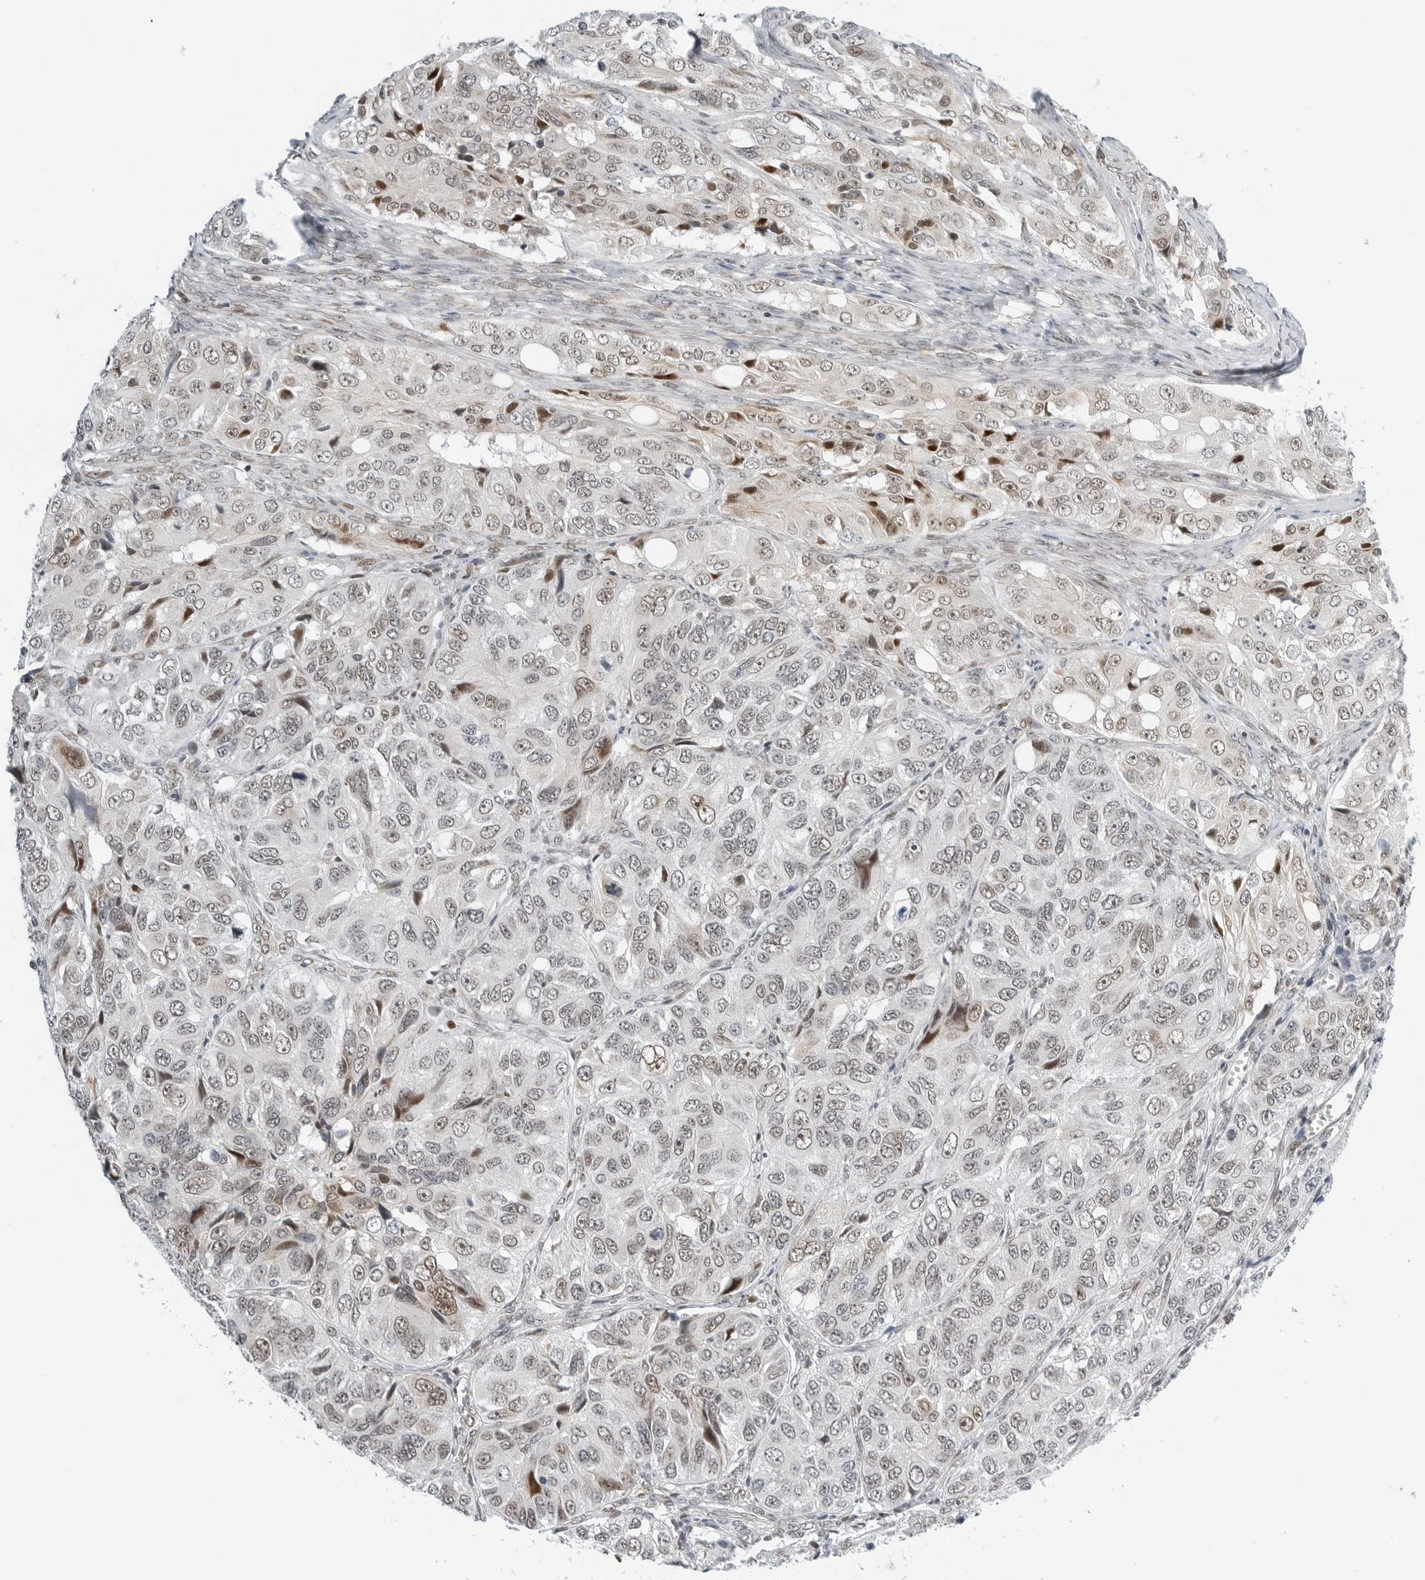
{"staining": {"intensity": "moderate", "quantity": "<25%", "location": "nuclear"}, "tissue": "ovarian cancer", "cell_type": "Tumor cells", "image_type": "cancer", "snomed": [{"axis": "morphology", "description": "Carcinoma, endometroid"}, {"axis": "topography", "description": "Ovary"}], "caption": "This micrograph reveals immunohistochemistry (IHC) staining of ovarian cancer (endometroid carcinoma), with low moderate nuclear expression in approximately <25% of tumor cells.", "gene": "RIMKLA", "patient": {"sex": "female", "age": 51}}